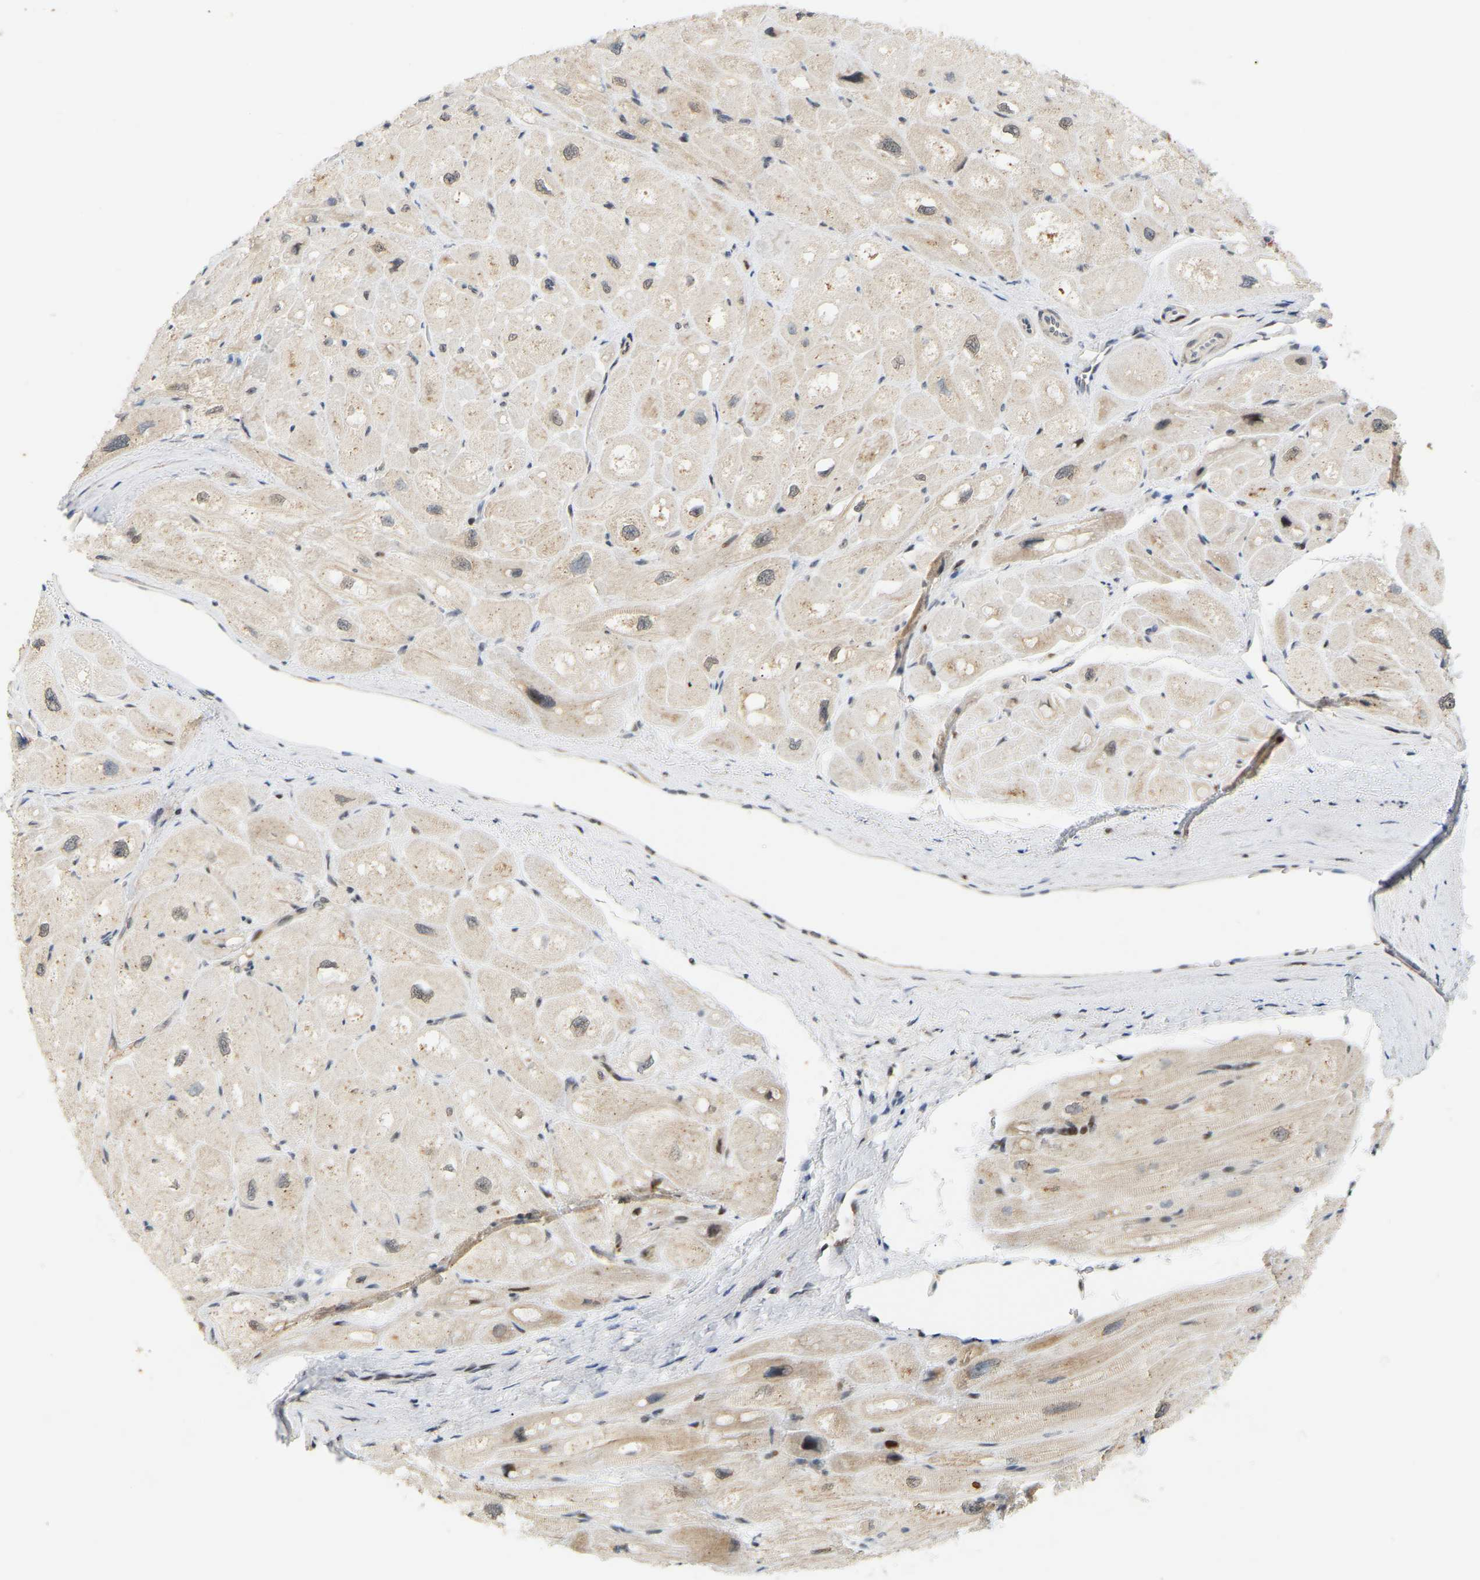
{"staining": {"intensity": "moderate", "quantity": ">75%", "location": "cytoplasmic/membranous"}, "tissue": "heart muscle", "cell_type": "Cardiomyocytes", "image_type": "normal", "snomed": [{"axis": "morphology", "description": "Normal tissue, NOS"}, {"axis": "topography", "description": "Heart"}], "caption": "Immunohistochemical staining of benign human heart muscle displays >75% levels of moderate cytoplasmic/membranous protein positivity in about >75% of cardiomyocytes.", "gene": "PTPN4", "patient": {"sex": "male", "age": 49}}